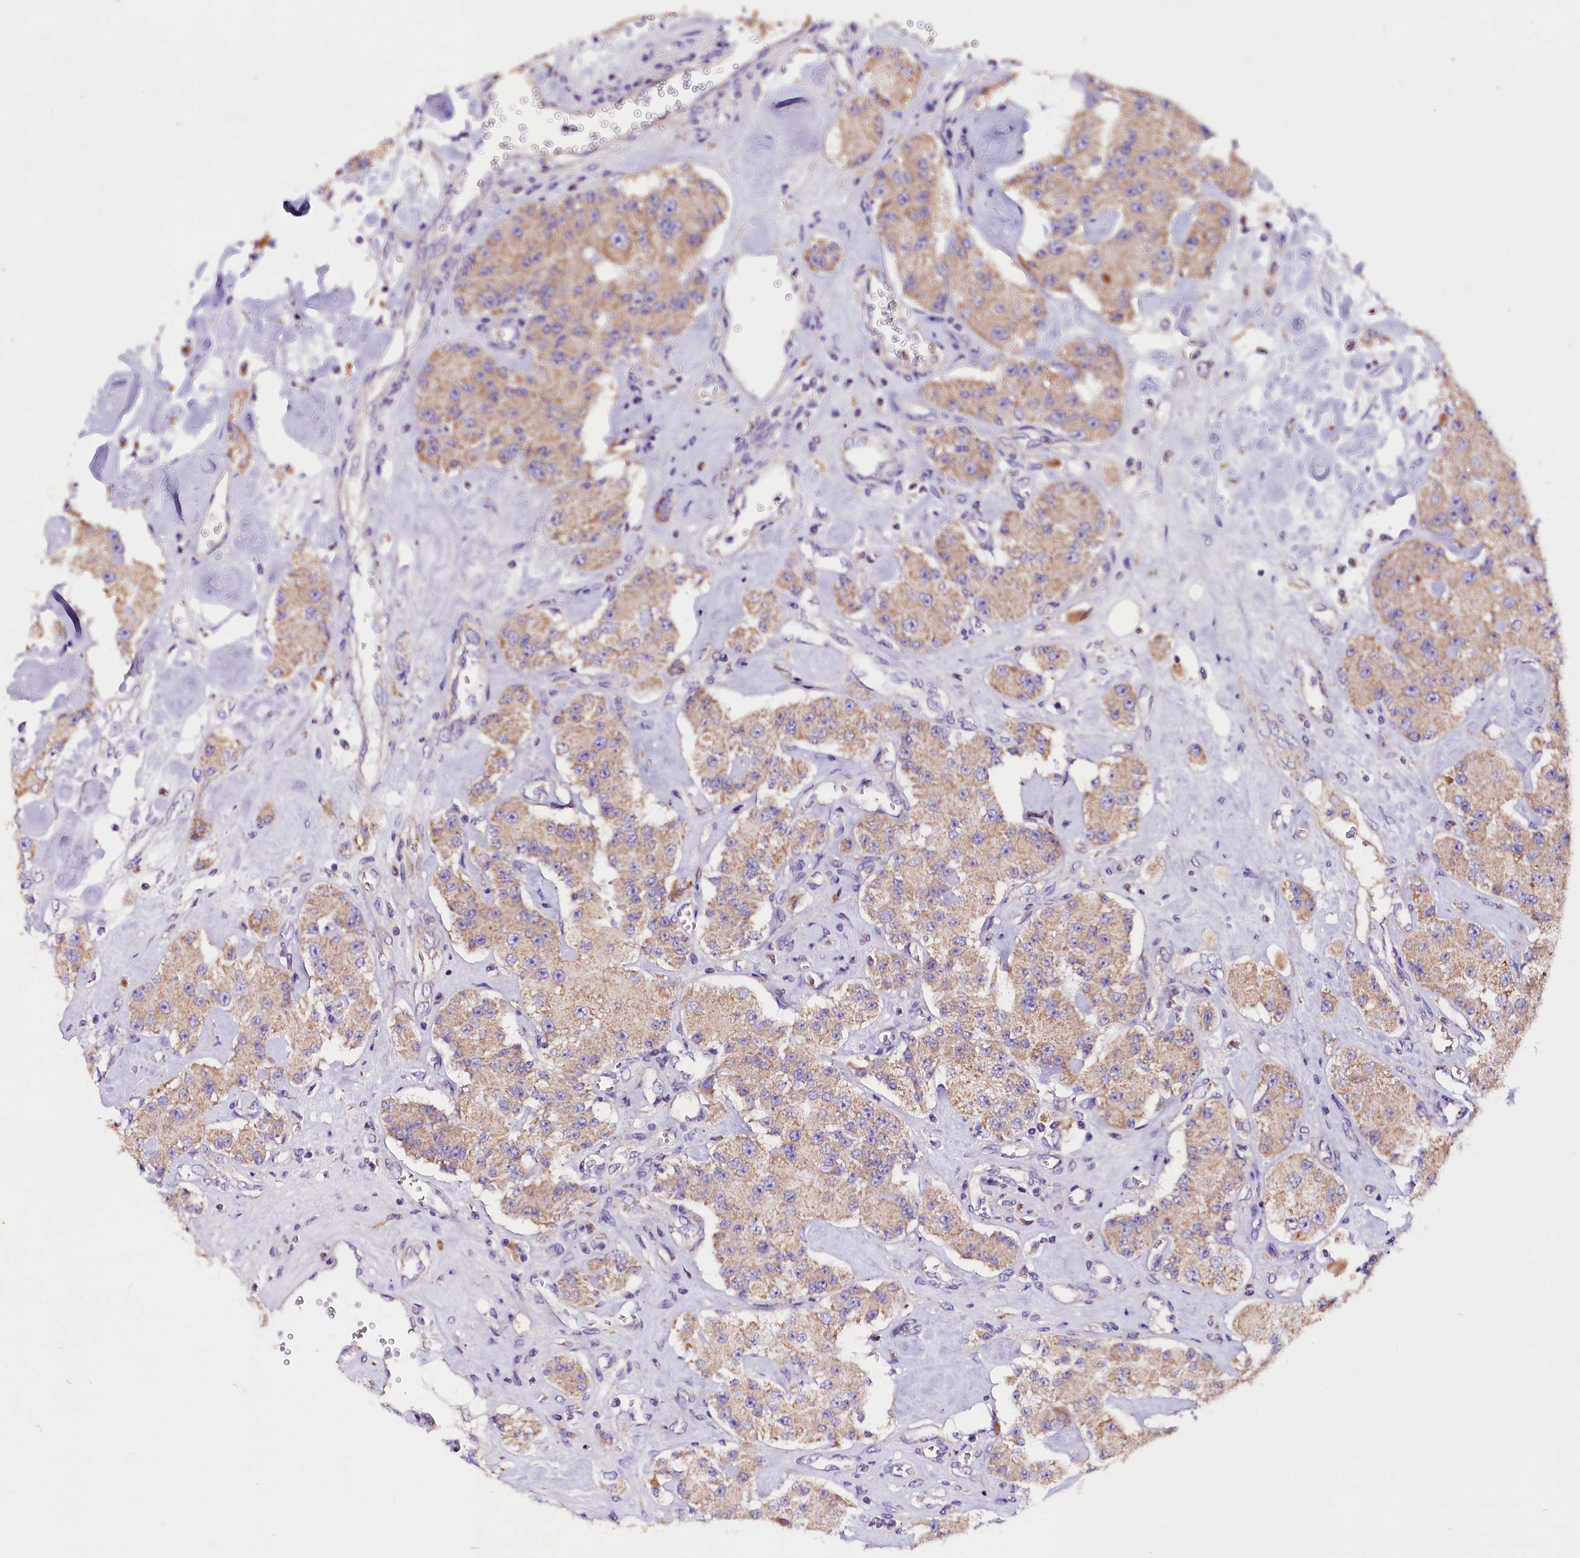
{"staining": {"intensity": "weak", "quantity": ">75%", "location": "cytoplasmic/membranous"}, "tissue": "carcinoid", "cell_type": "Tumor cells", "image_type": "cancer", "snomed": [{"axis": "morphology", "description": "Carcinoid, malignant, NOS"}, {"axis": "topography", "description": "Pancreas"}], "caption": "Malignant carcinoid tissue shows weak cytoplasmic/membranous positivity in approximately >75% of tumor cells, visualized by immunohistochemistry.", "gene": "SIX5", "patient": {"sex": "male", "age": 41}}